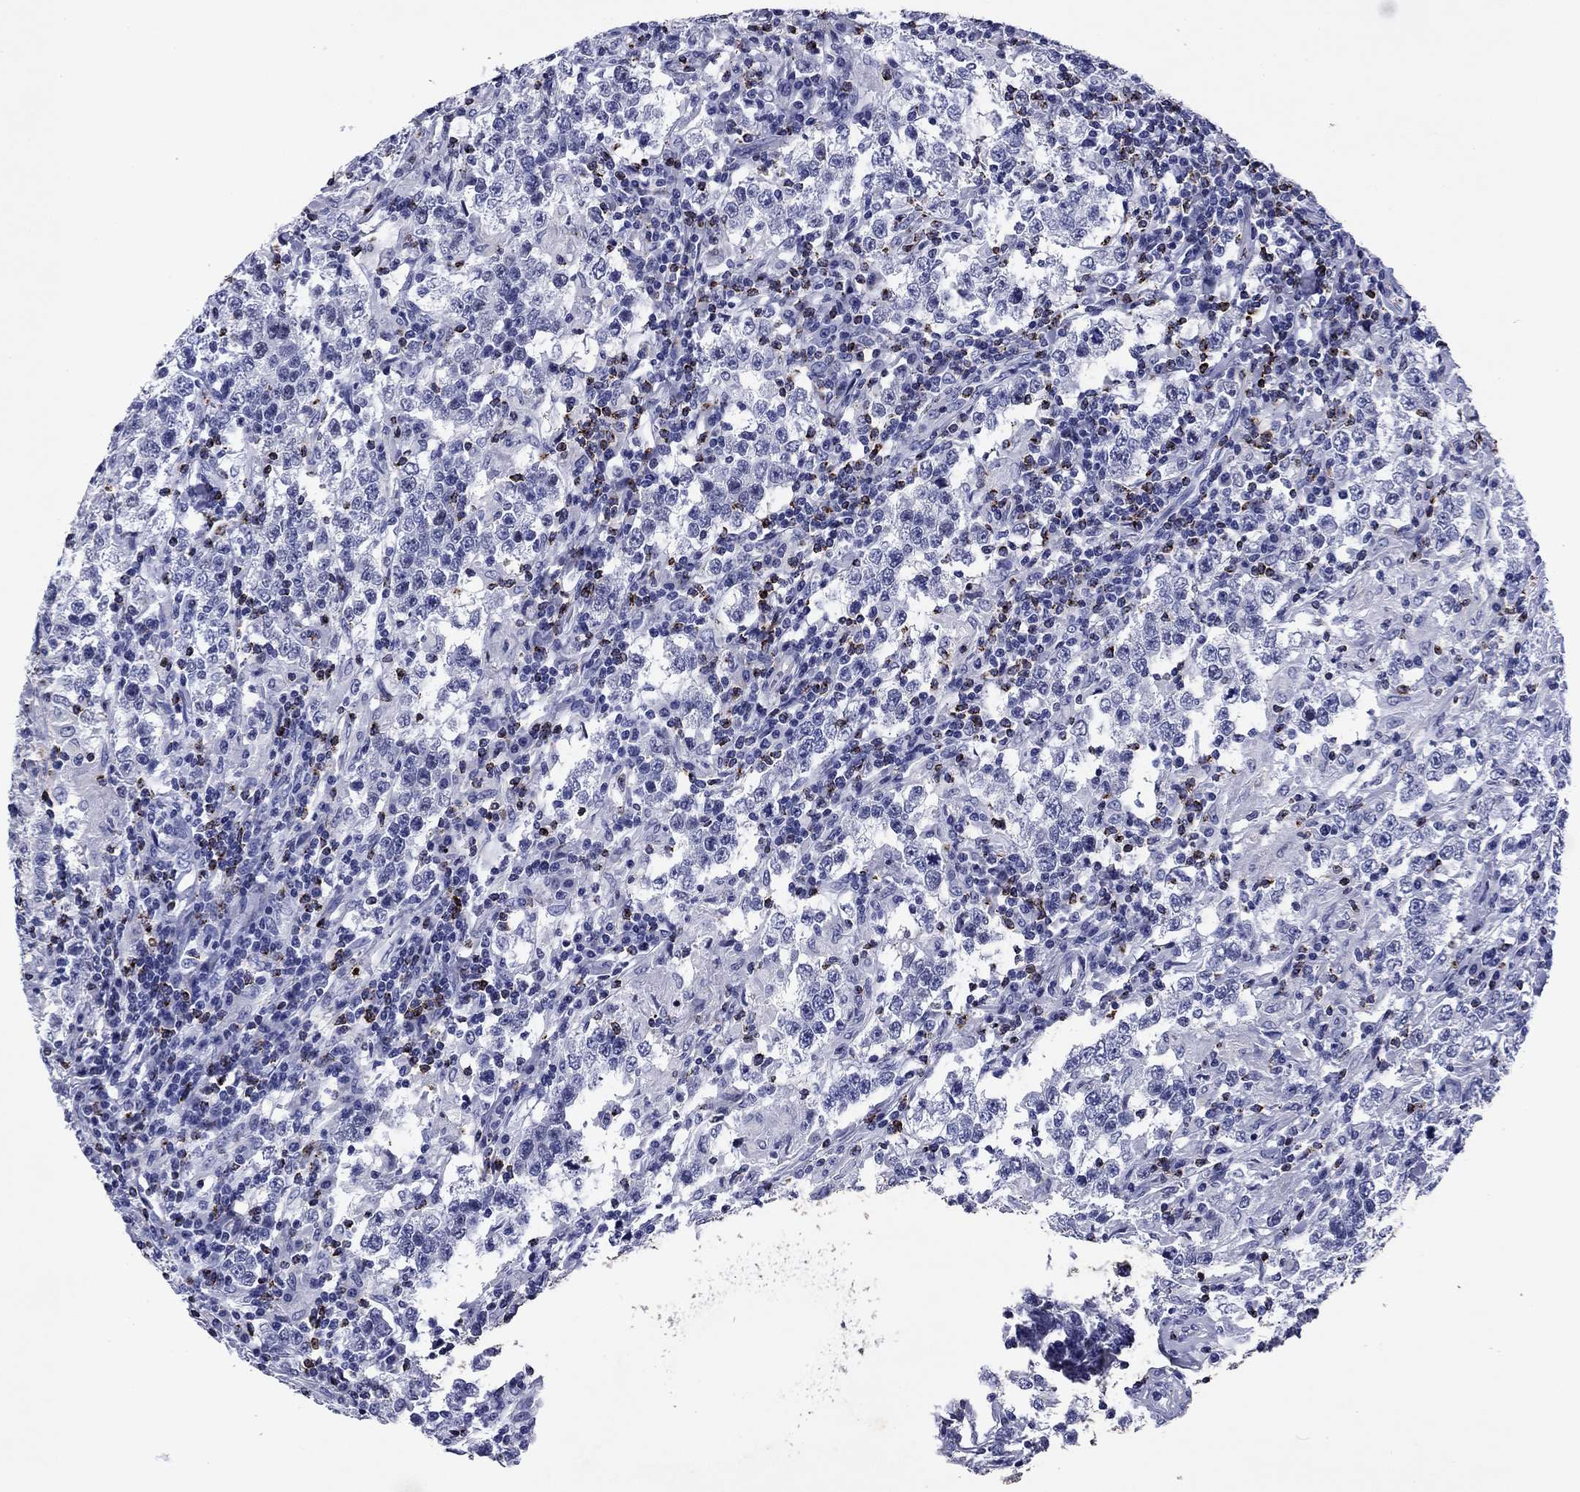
{"staining": {"intensity": "negative", "quantity": "none", "location": "none"}, "tissue": "testis cancer", "cell_type": "Tumor cells", "image_type": "cancer", "snomed": [{"axis": "morphology", "description": "Seminoma, NOS"}, {"axis": "morphology", "description": "Carcinoma, Embryonal, NOS"}, {"axis": "topography", "description": "Testis"}], "caption": "An immunohistochemistry micrograph of testis cancer is shown. There is no staining in tumor cells of testis cancer. The staining was performed using DAB (3,3'-diaminobenzidine) to visualize the protein expression in brown, while the nuclei were stained in blue with hematoxylin (Magnification: 20x).", "gene": "GZMK", "patient": {"sex": "male", "age": 41}}